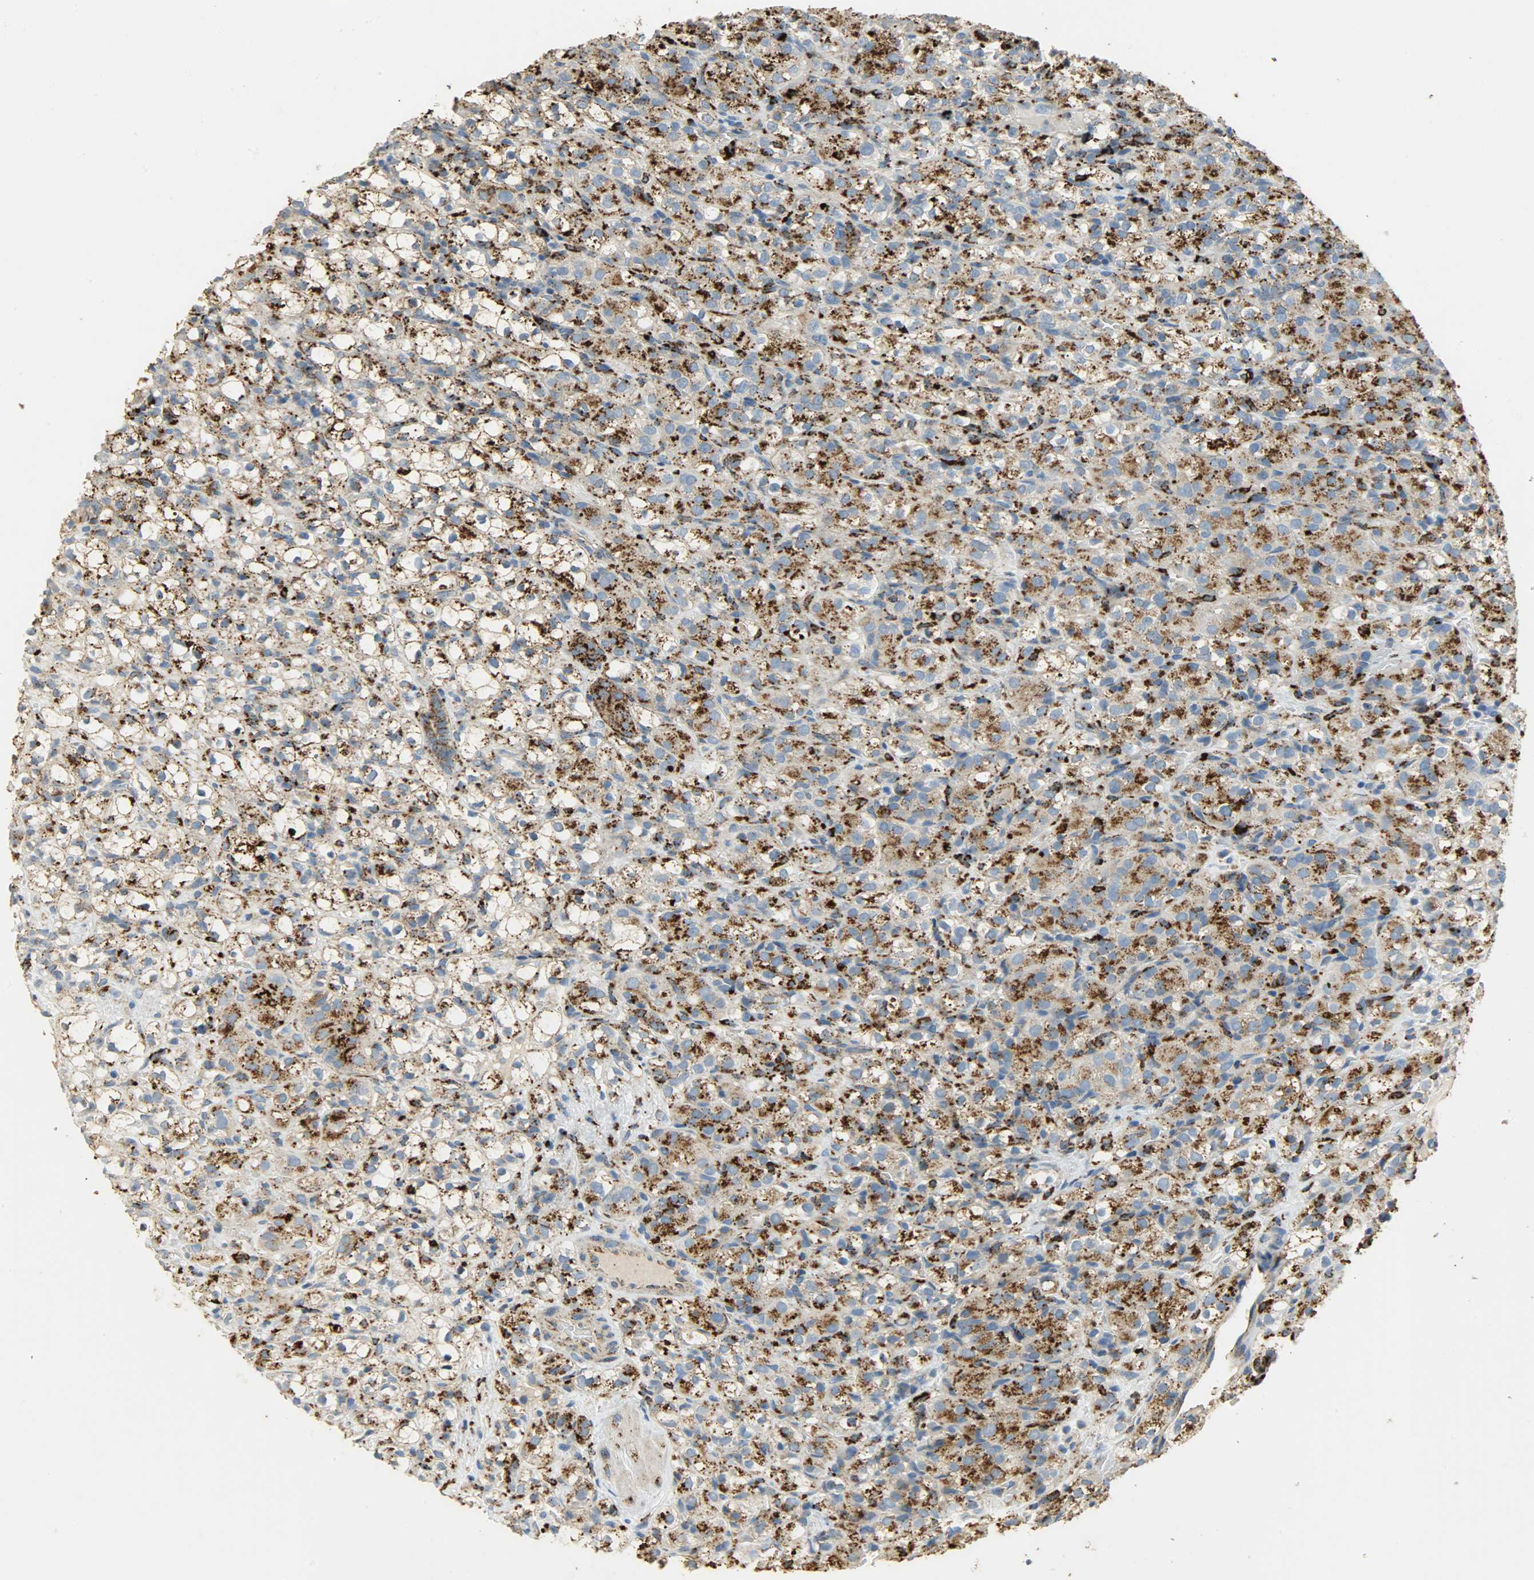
{"staining": {"intensity": "moderate", "quantity": ">75%", "location": "cytoplasmic/membranous"}, "tissue": "renal cancer", "cell_type": "Tumor cells", "image_type": "cancer", "snomed": [{"axis": "morphology", "description": "Normal tissue, NOS"}, {"axis": "morphology", "description": "Adenocarcinoma, NOS"}, {"axis": "topography", "description": "Kidney"}], "caption": "A histopathology image showing moderate cytoplasmic/membranous staining in approximately >75% of tumor cells in renal cancer (adenocarcinoma), as visualized by brown immunohistochemical staining.", "gene": "ASAH1", "patient": {"sex": "male", "age": 61}}